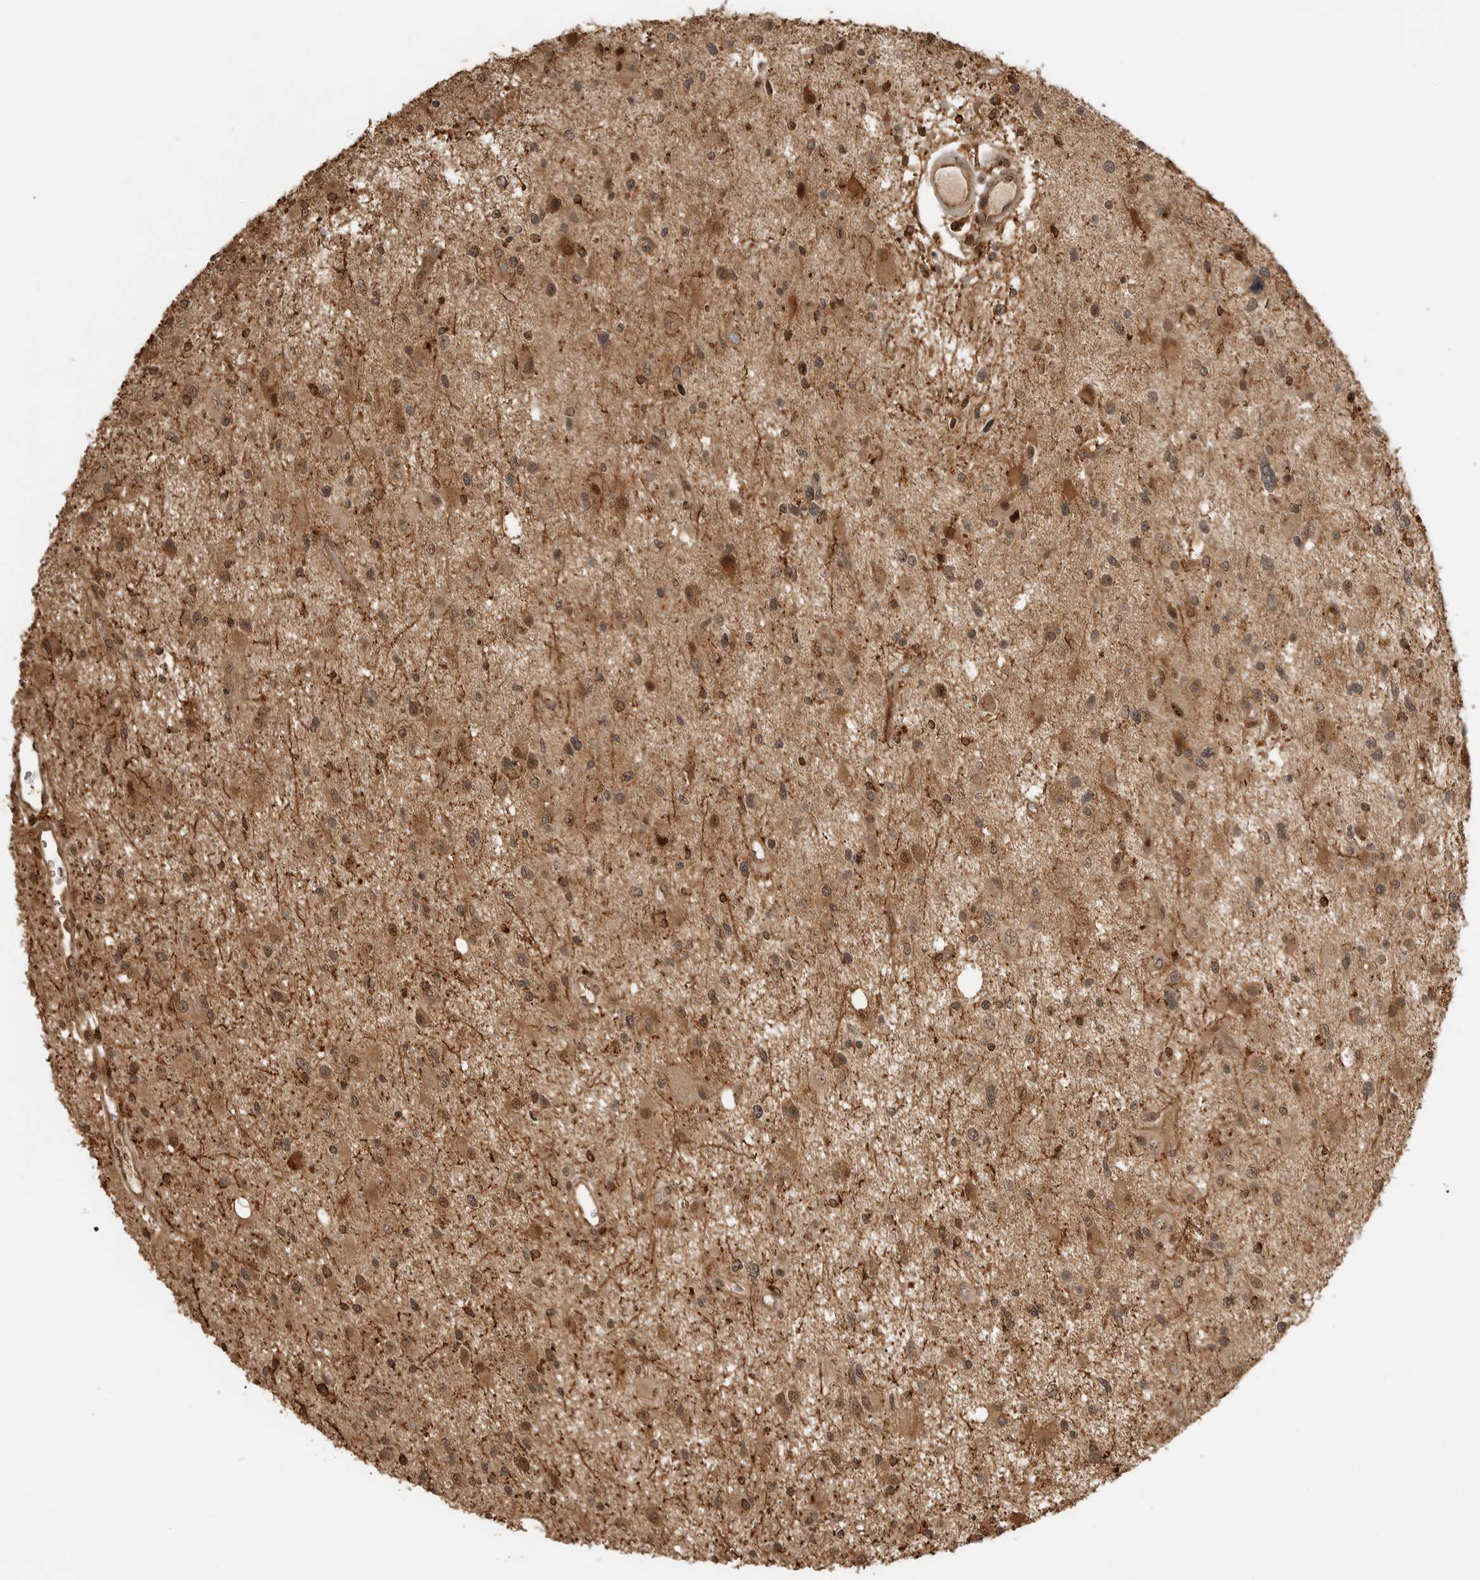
{"staining": {"intensity": "moderate", "quantity": ">75%", "location": "cytoplasmic/membranous,nuclear"}, "tissue": "glioma", "cell_type": "Tumor cells", "image_type": "cancer", "snomed": [{"axis": "morphology", "description": "Glioma, malignant, High grade"}, {"axis": "topography", "description": "Brain"}], "caption": "A micrograph of malignant high-grade glioma stained for a protein shows moderate cytoplasmic/membranous and nuclear brown staining in tumor cells. Ihc stains the protein of interest in brown and the nuclei are stained blue.", "gene": "BMP2K", "patient": {"sex": "male", "age": 33}}